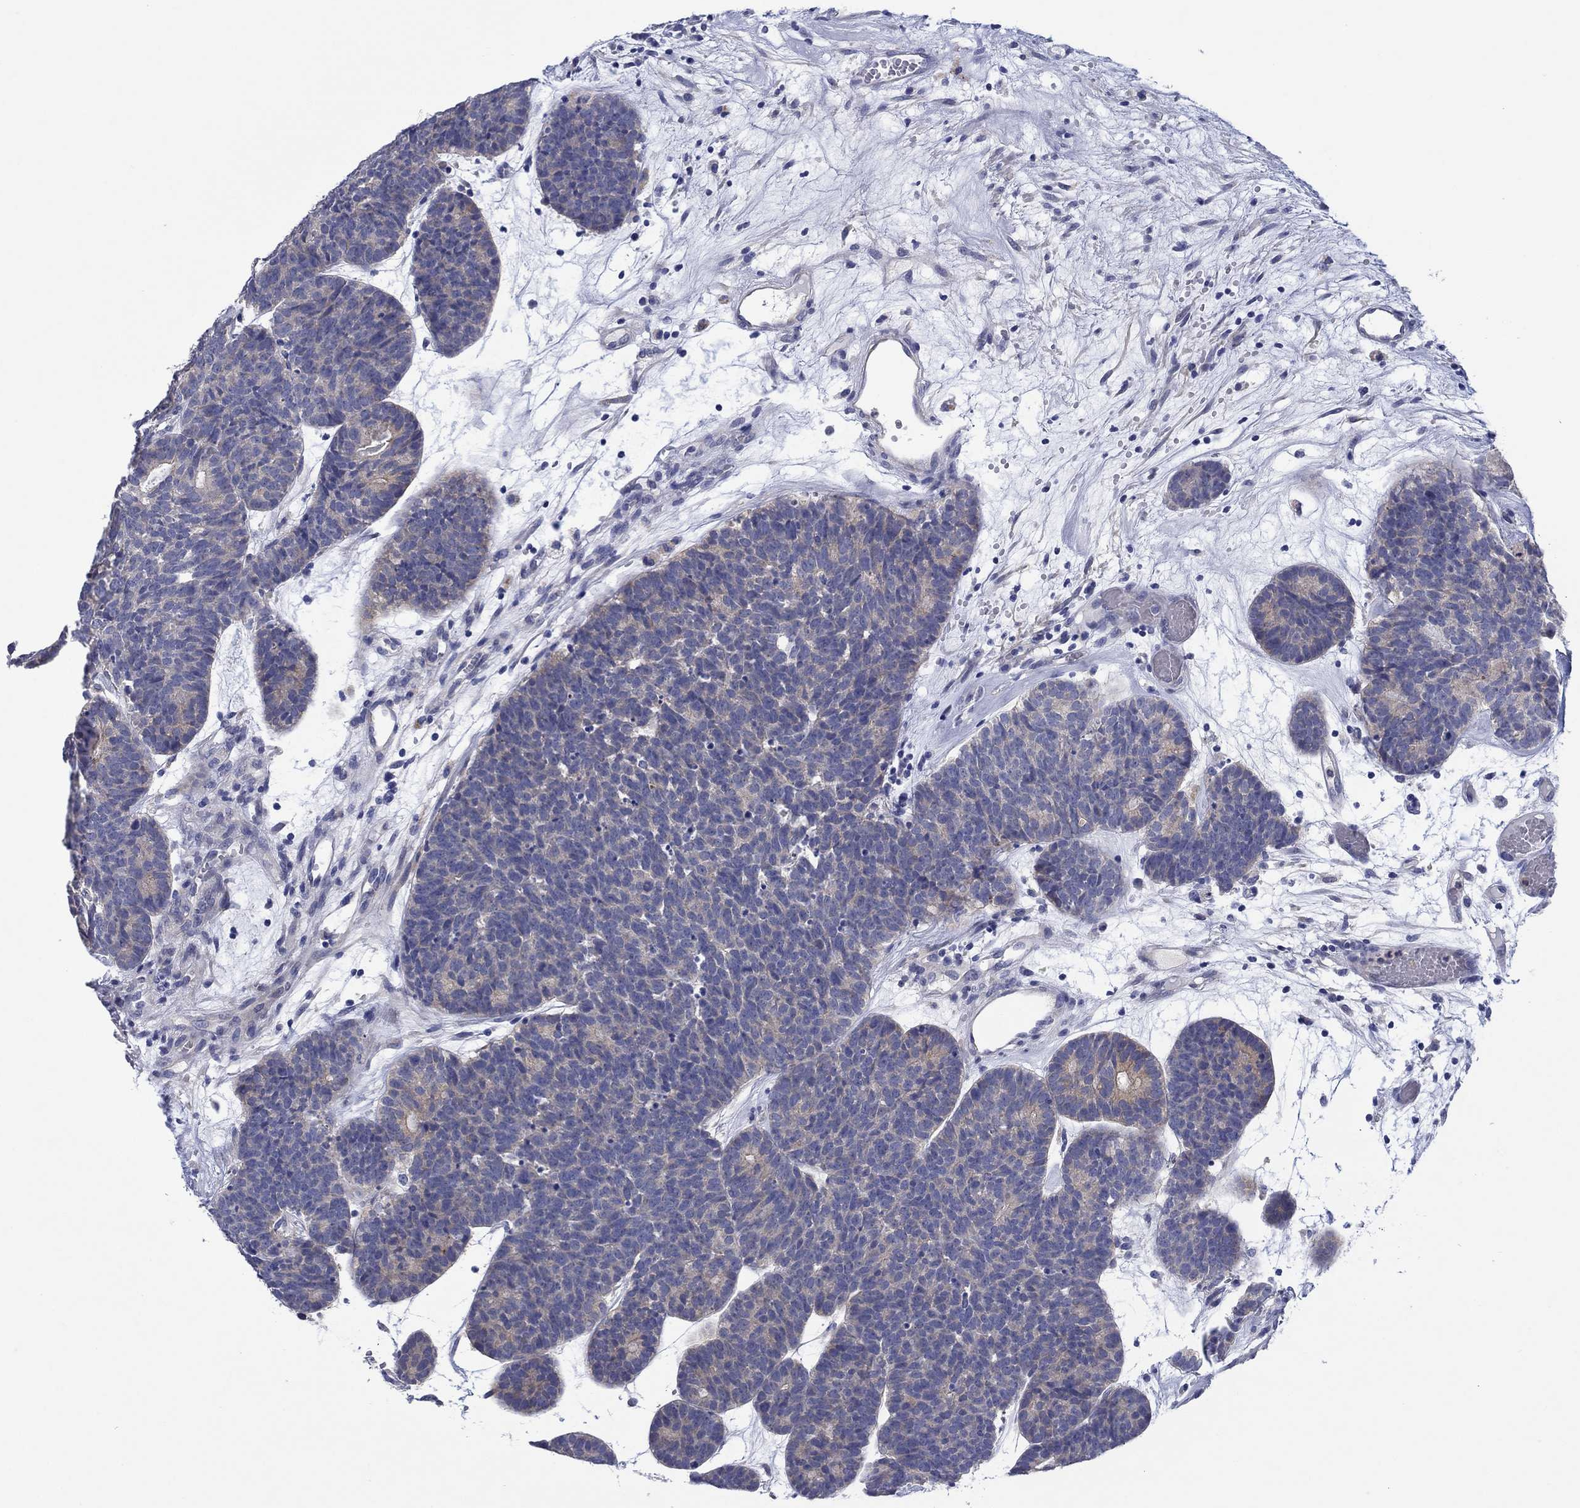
{"staining": {"intensity": "weak", "quantity": "25%-75%", "location": "cytoplasmic/membranous"}, "tissue": "head and neck cancer", "cell_type": "Tumor cells", "image_type": "cancer", "snomed": [{"axis": "morphology", "description": "Adenocarcinoma, NOS"}, {"axis": "topography", "description": "Head-Neck"}], "caption": "The micrograph demonstrates immunohistochemical staining of head and neck adenocarcinoma. There is weak cytoplasmic/membranous staining is seen in about 25%-75% of tumor cells.", "gene": "HDC", "patient": {"sex": "female", "age": 81}}